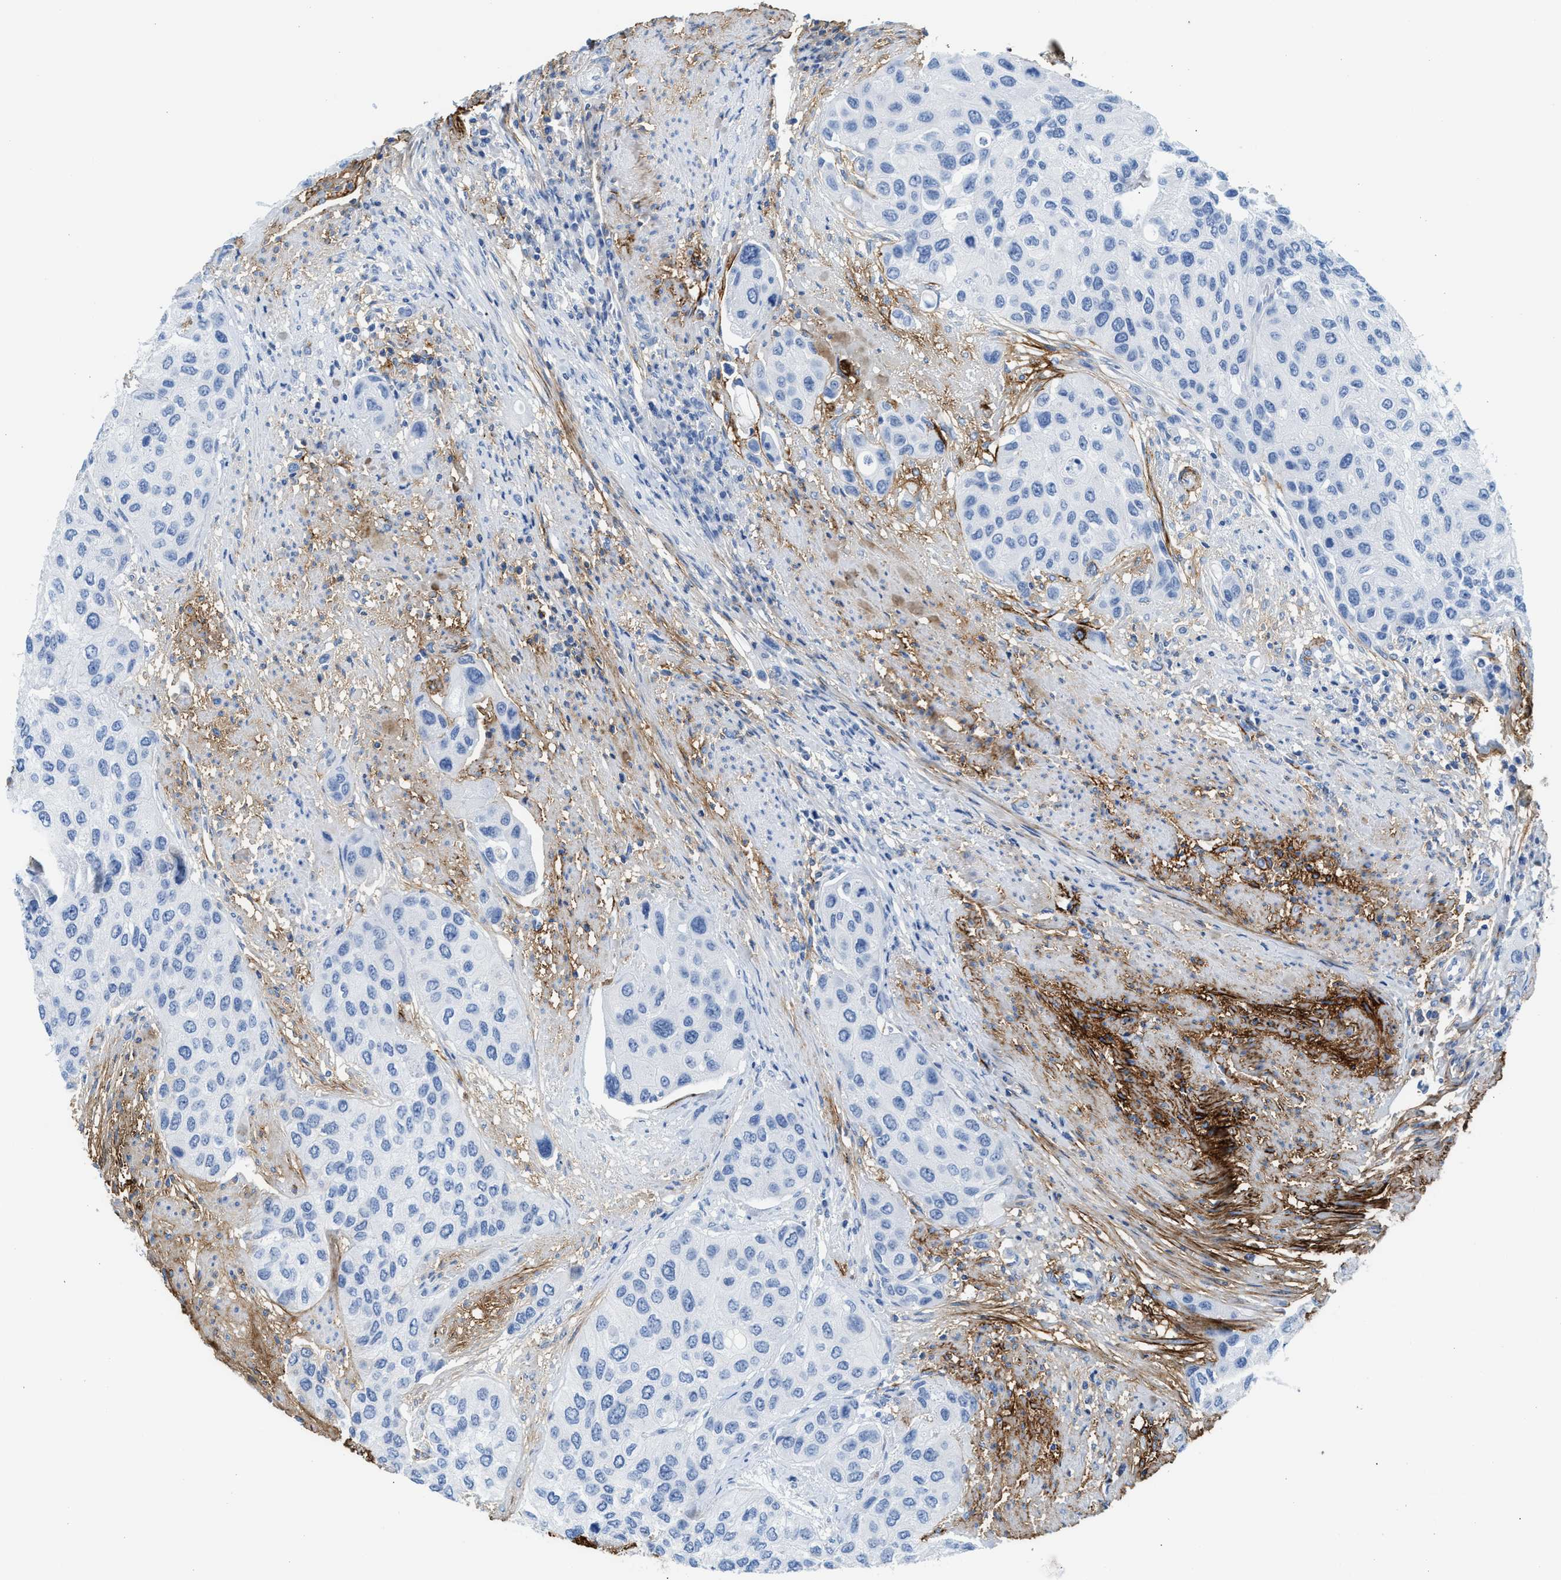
{"staining": {"intensity": "negative", "quantity": "none", "location": "none"}, "tissue": "urothelial cancer", "cell_type": "Tumor cells", "image_type": "cancer", "snomed": [{"axis": "morphology", "description": "Urothelial carcinoma, High grade"}, {"axis": "topography", "description": "Urinary bladder"}], "caption": "Immunohistochemistry histopathology image of neoplastic tissue: human urothelial carcinoma (high-grade) stained with DAB shows no significant protein staining in tumor cells.", "gene": "TNR", "patient": {"sex": "female", "age": 56}}